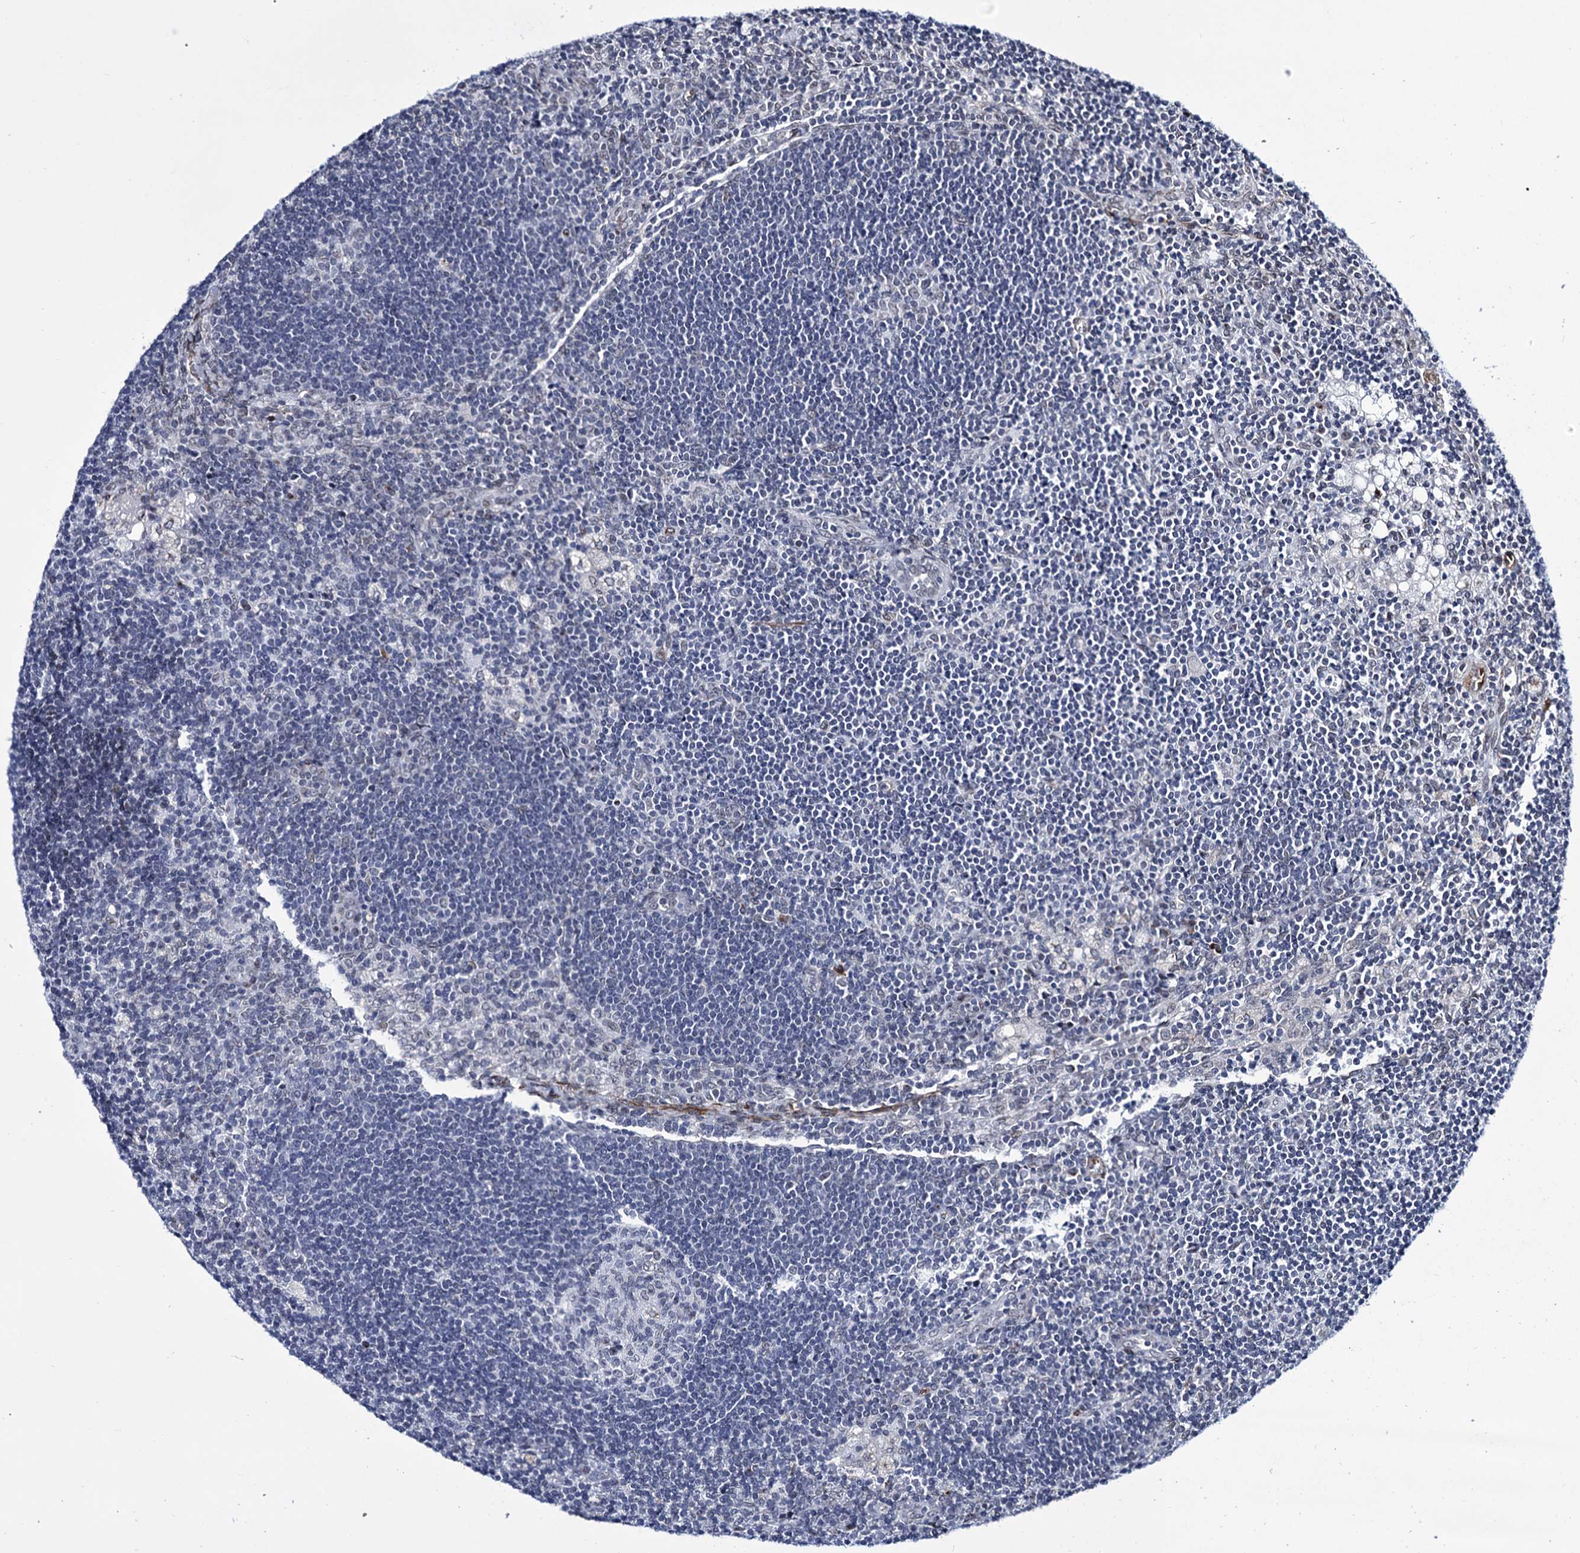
{"staining": {"intensity": "negative", "quantity": "none", "location": "none"}, "tissue": "lymph node", "cell_type": "Germinal center cells", "image_type": "normal", "snomed": [{"axis": "morphology", "description": "Normal tissue, NOS"}, {"axis": "topography", "description": "Lymph node"}], "caption": "Germinal center cells show no significant protein positivity in unremarkable lymph node.", "gene": "ZC3H12C", "patient": {"sex": "male", "age": 24}}